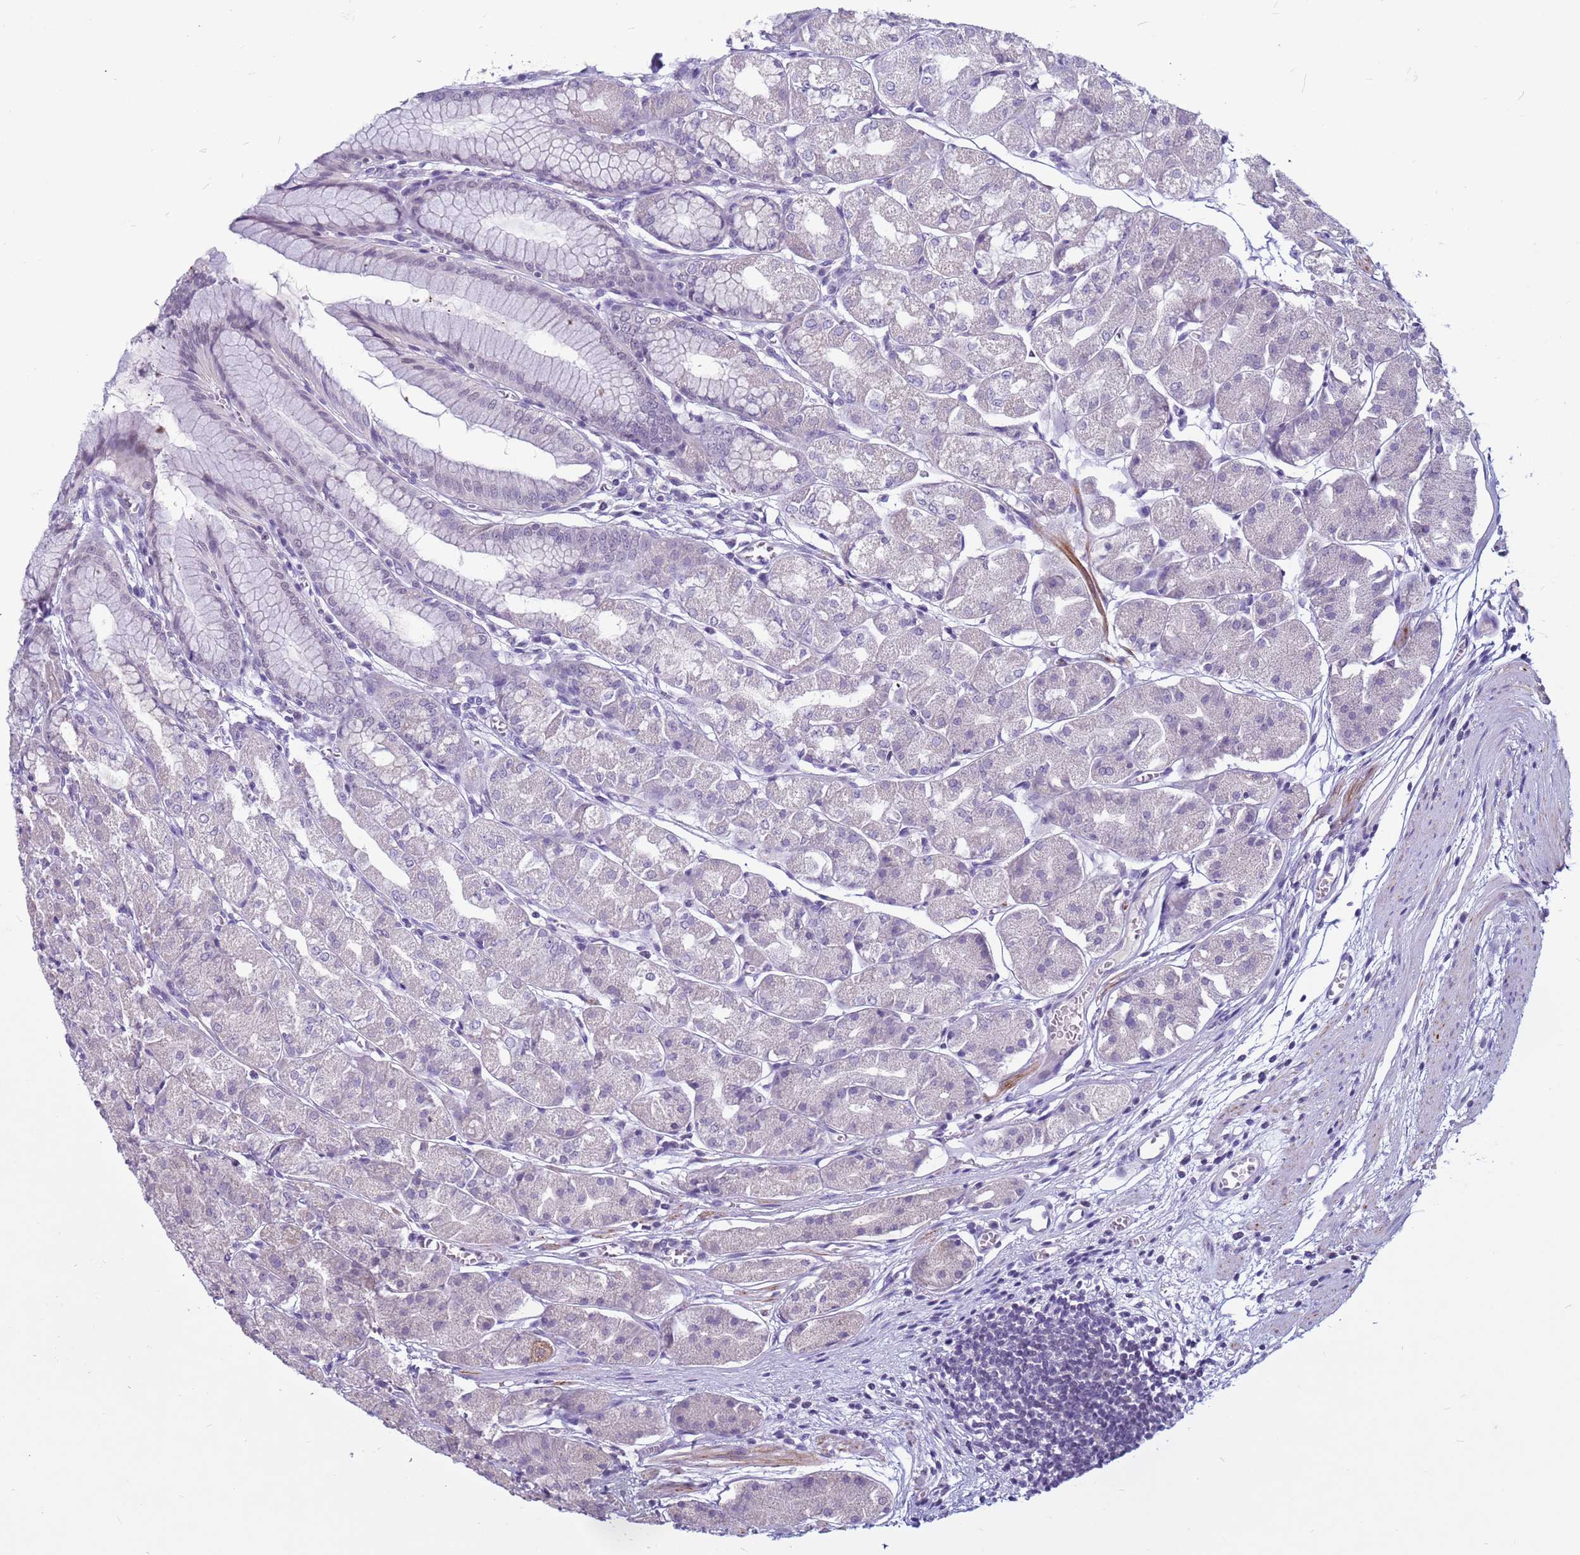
{"staining": {"intensity": "negative", "quantity": "none", "location": "none"}, "tissue": "stomach", "cell_type": "Glandular cells", "image_type": "normal", "snomed": [{"axis": "morphology", "description": "Normal tissue, NOS"}, {"axis": "topography", "description": "Stomach"}], "caption": "The image displays no staining of glandular cells in unremarkable stomach.", "gene": "CDK2AP2", "patient": {"sex": "male", "age": 55}}